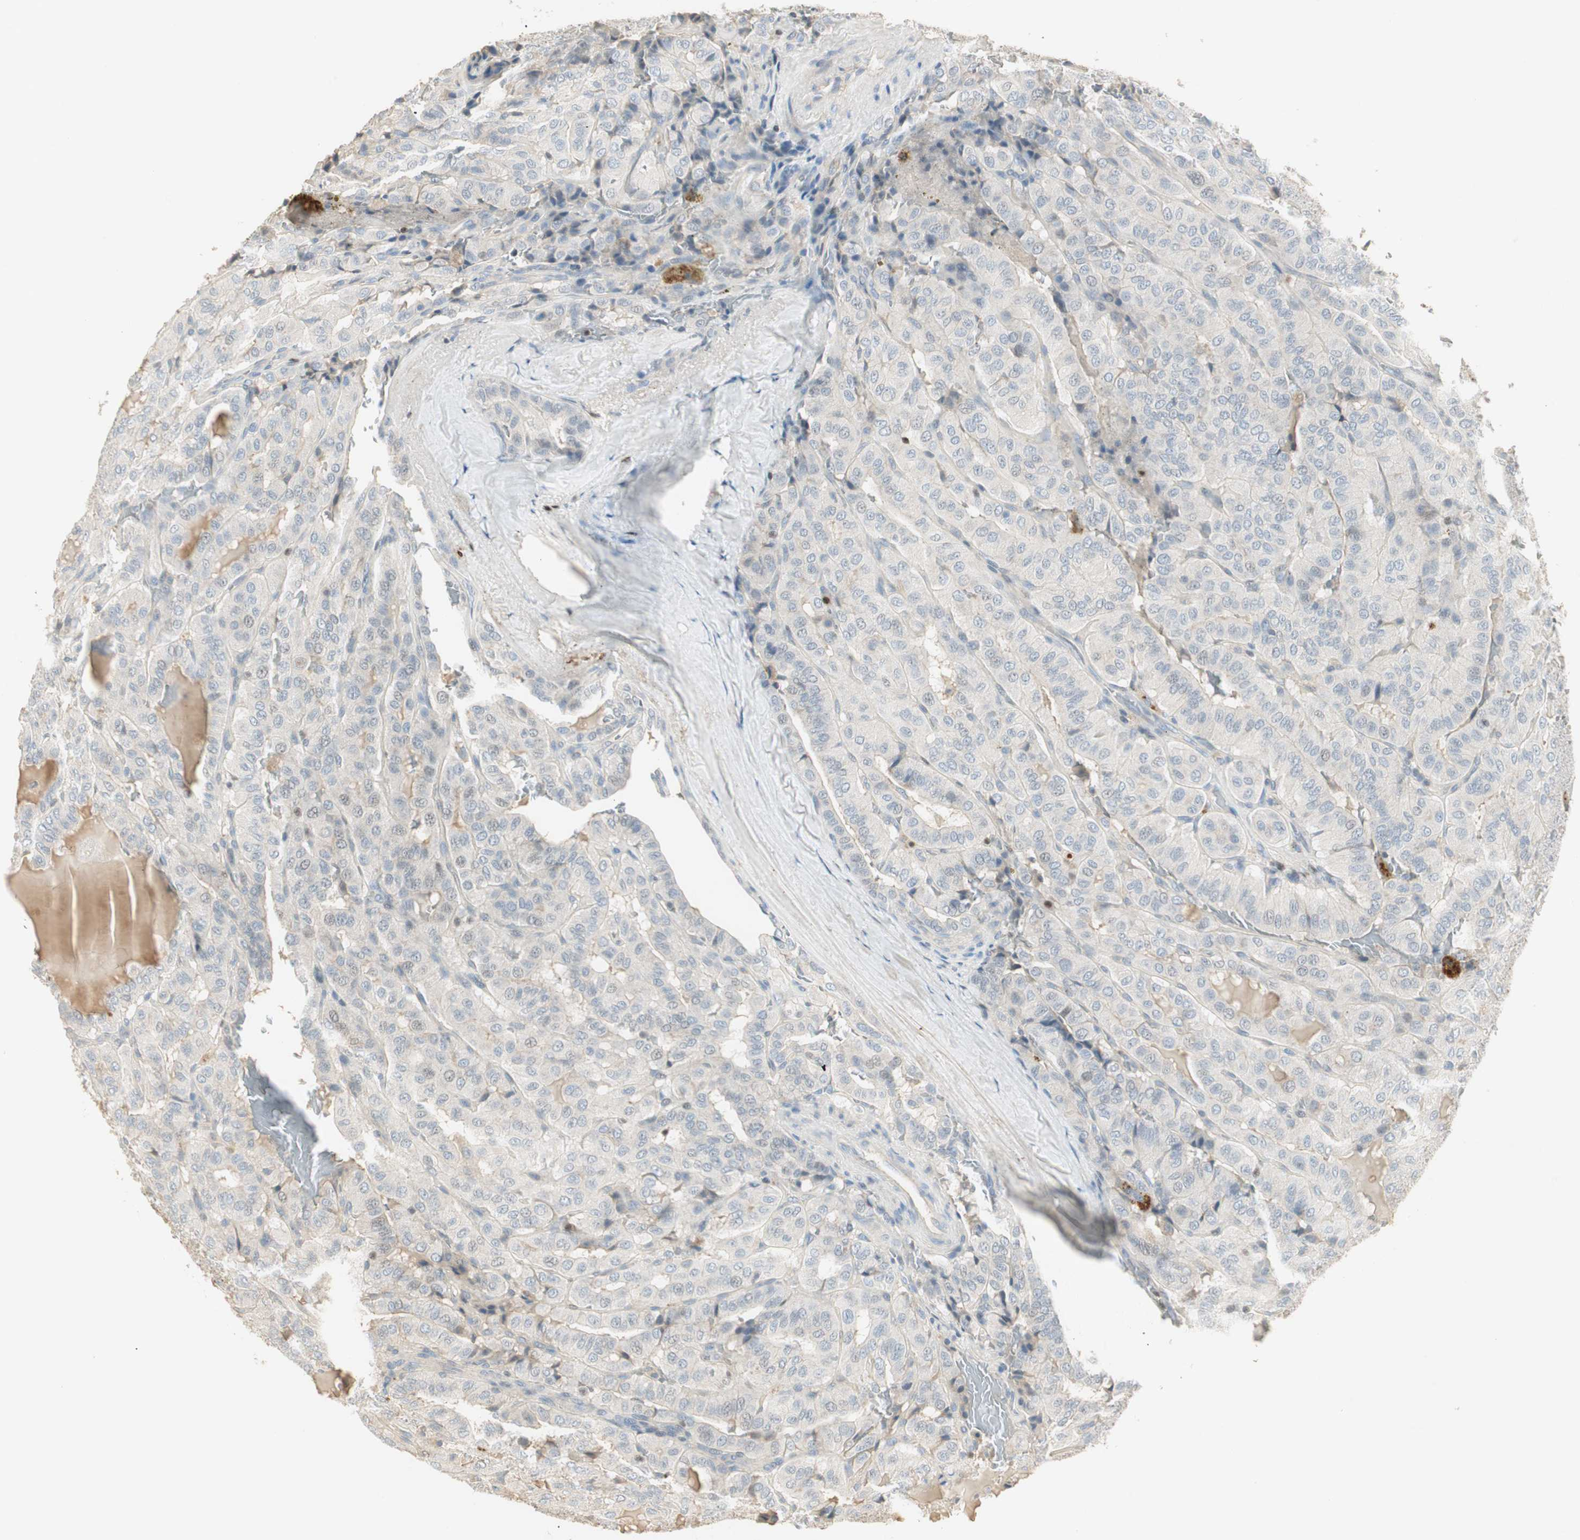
{"staining": {"intensity": "negative", "quantity": "none", "location": "none"}, "tissue": "thyroid cancer", "cell_type": "Tumor cells", "image_type": "cancer", "snomed": [{"axis": "morphology", "description": "Papillary adenocarcinoma, NOS"}, {"axis": "topography", "description": "Thyroid gland"}], "caption": "Thyroid cancer (papillary adenocarcinoma) was stained to show a protein in brown. There is no significant positivity in tumor cells.", "gene": "RUNX2", "patient": {"sex": "male", "age": 77}}